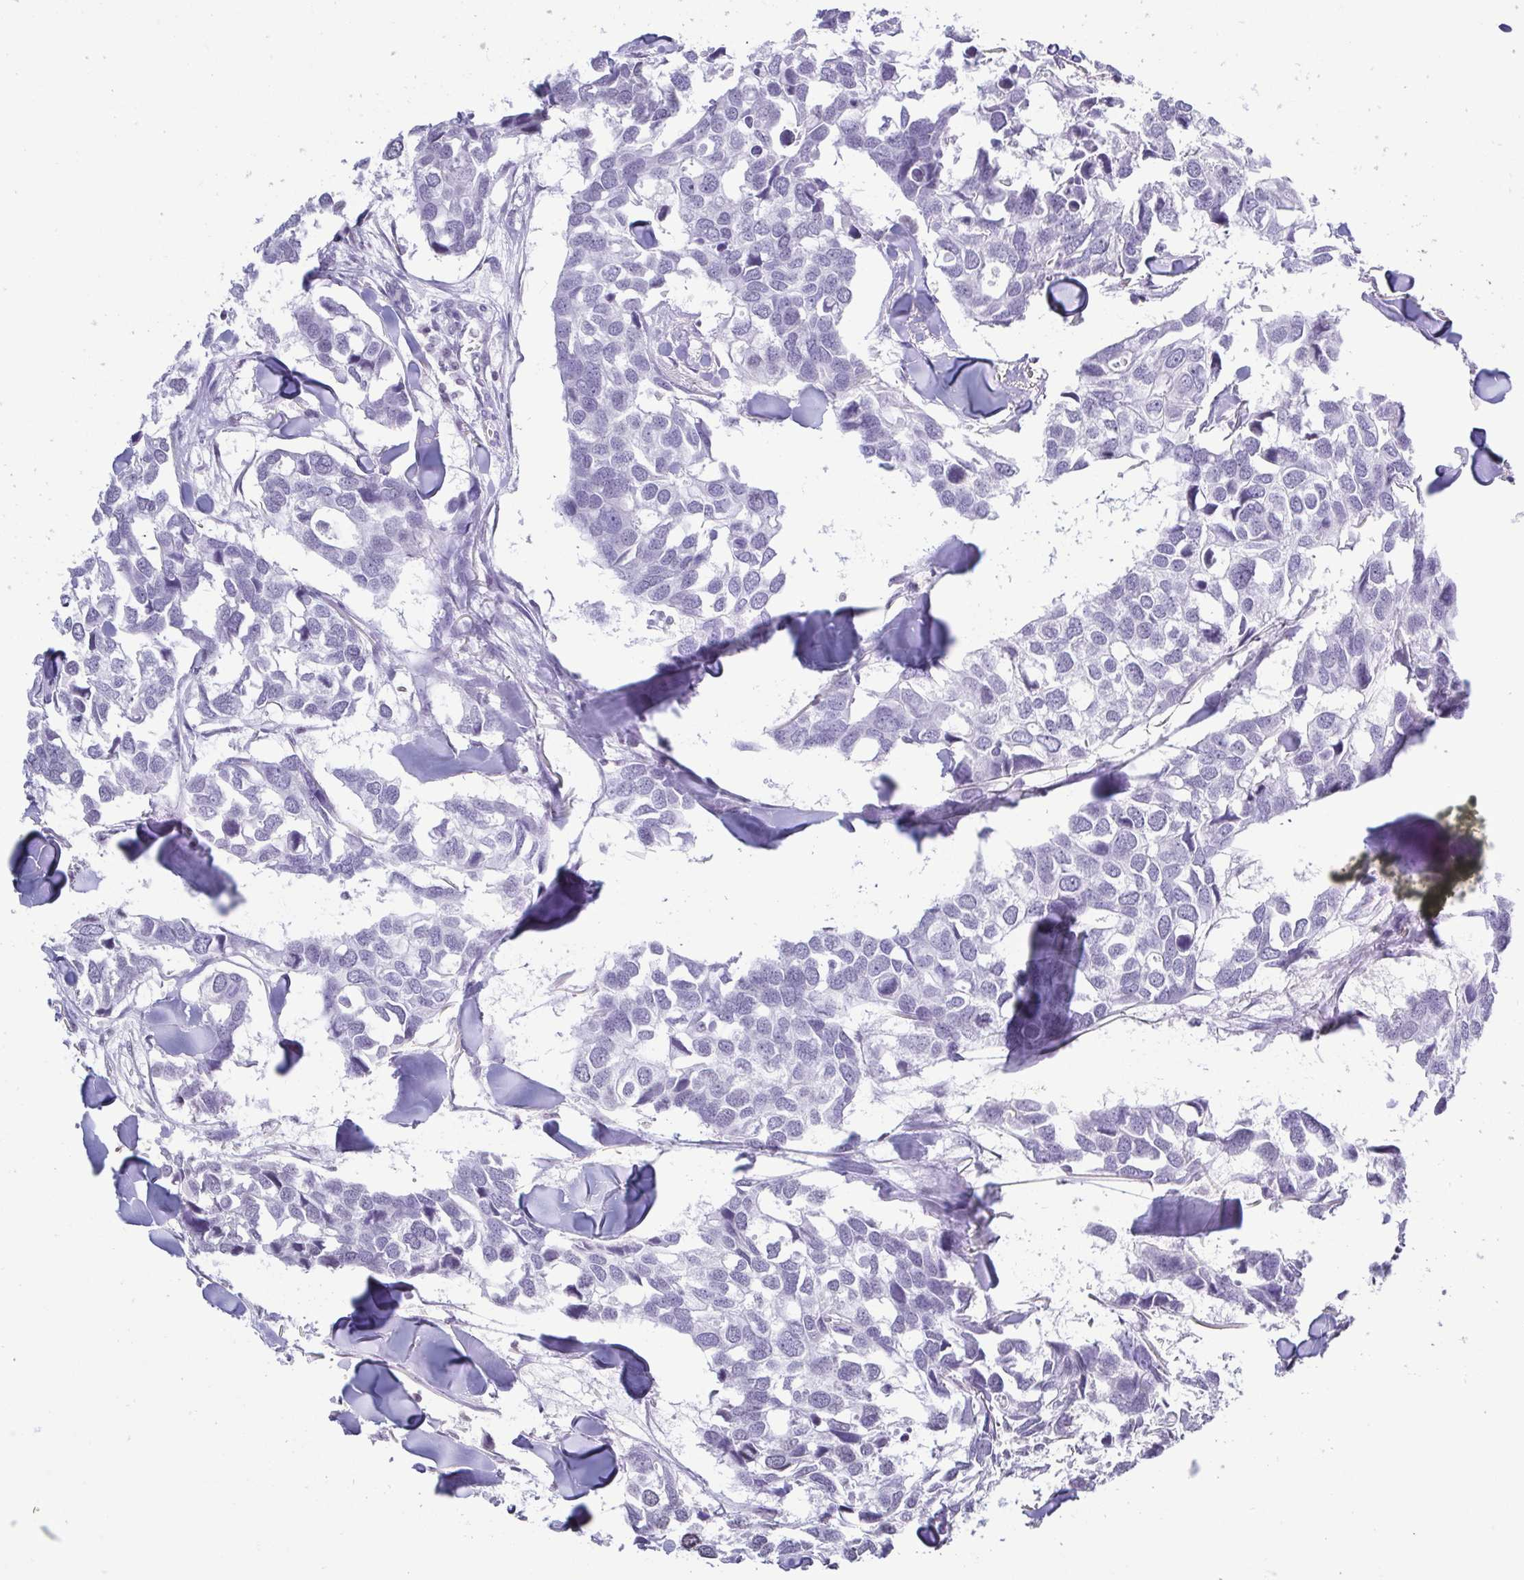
{"staining": {"intensity": "negative", "quantity": "none", "location": "none"}, "tissue": "breast cancer", "cell_type": "Tumor cells", "image_type": "cancer", "snomed": [{"axis": "morphology", "description": "Duct carcinoma"}, {"axis": "topography", "description": "Breast"}], "caption": "This is an IHC photomicrograph of breast infiltrating ductal carcinoma. There is no positivity in tumor cells.", "gene": "VCY1B", "patient": {"sex": "female", "age": 83}}